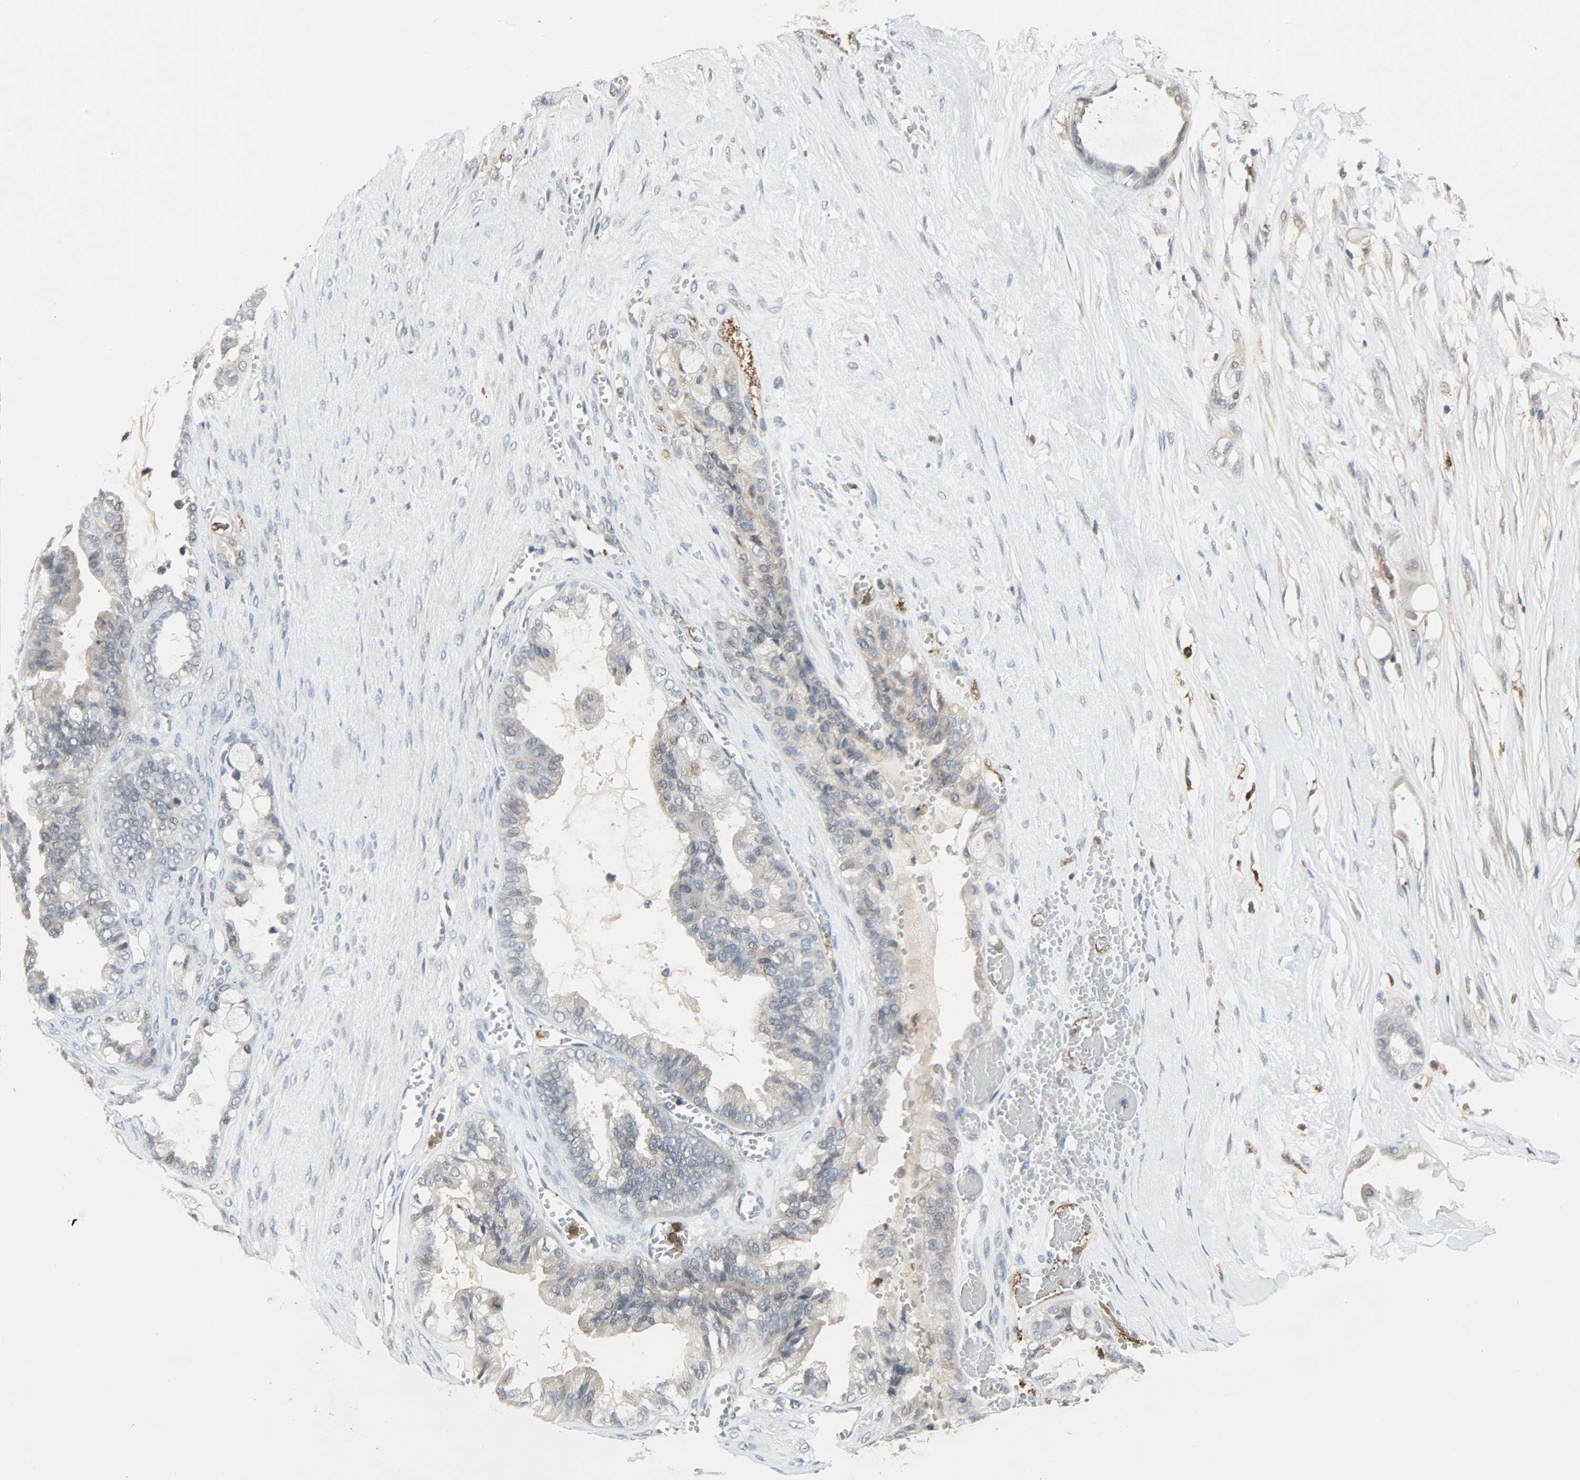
{"staining": {"intensity": "negative", "quantity": "none", "location": "none"}, "tissue": "ovarian cancer", "cell_type": "Tumor cells", "image_type": "cancer", "snomed": [{"axis": "morphology", "description": "Carcinoma, NOS"}, {"axis": "morphology", "description": "Carcinoma, endometroid"}, {"axis": "topography", "description": "Ovary"}], "caption": "This is a micrograph of immunohistochemistry staining of endometroid carcinoma (ovarian), which shows no positivity in tumor cells. (DAB (3,3'-diaminobenzidine) immunohistochemistry (IHC) visualized using brightfield microscopy, high magnification).", "gene": "SKAP2", "patient": {"sex": "female", "age": 50}}